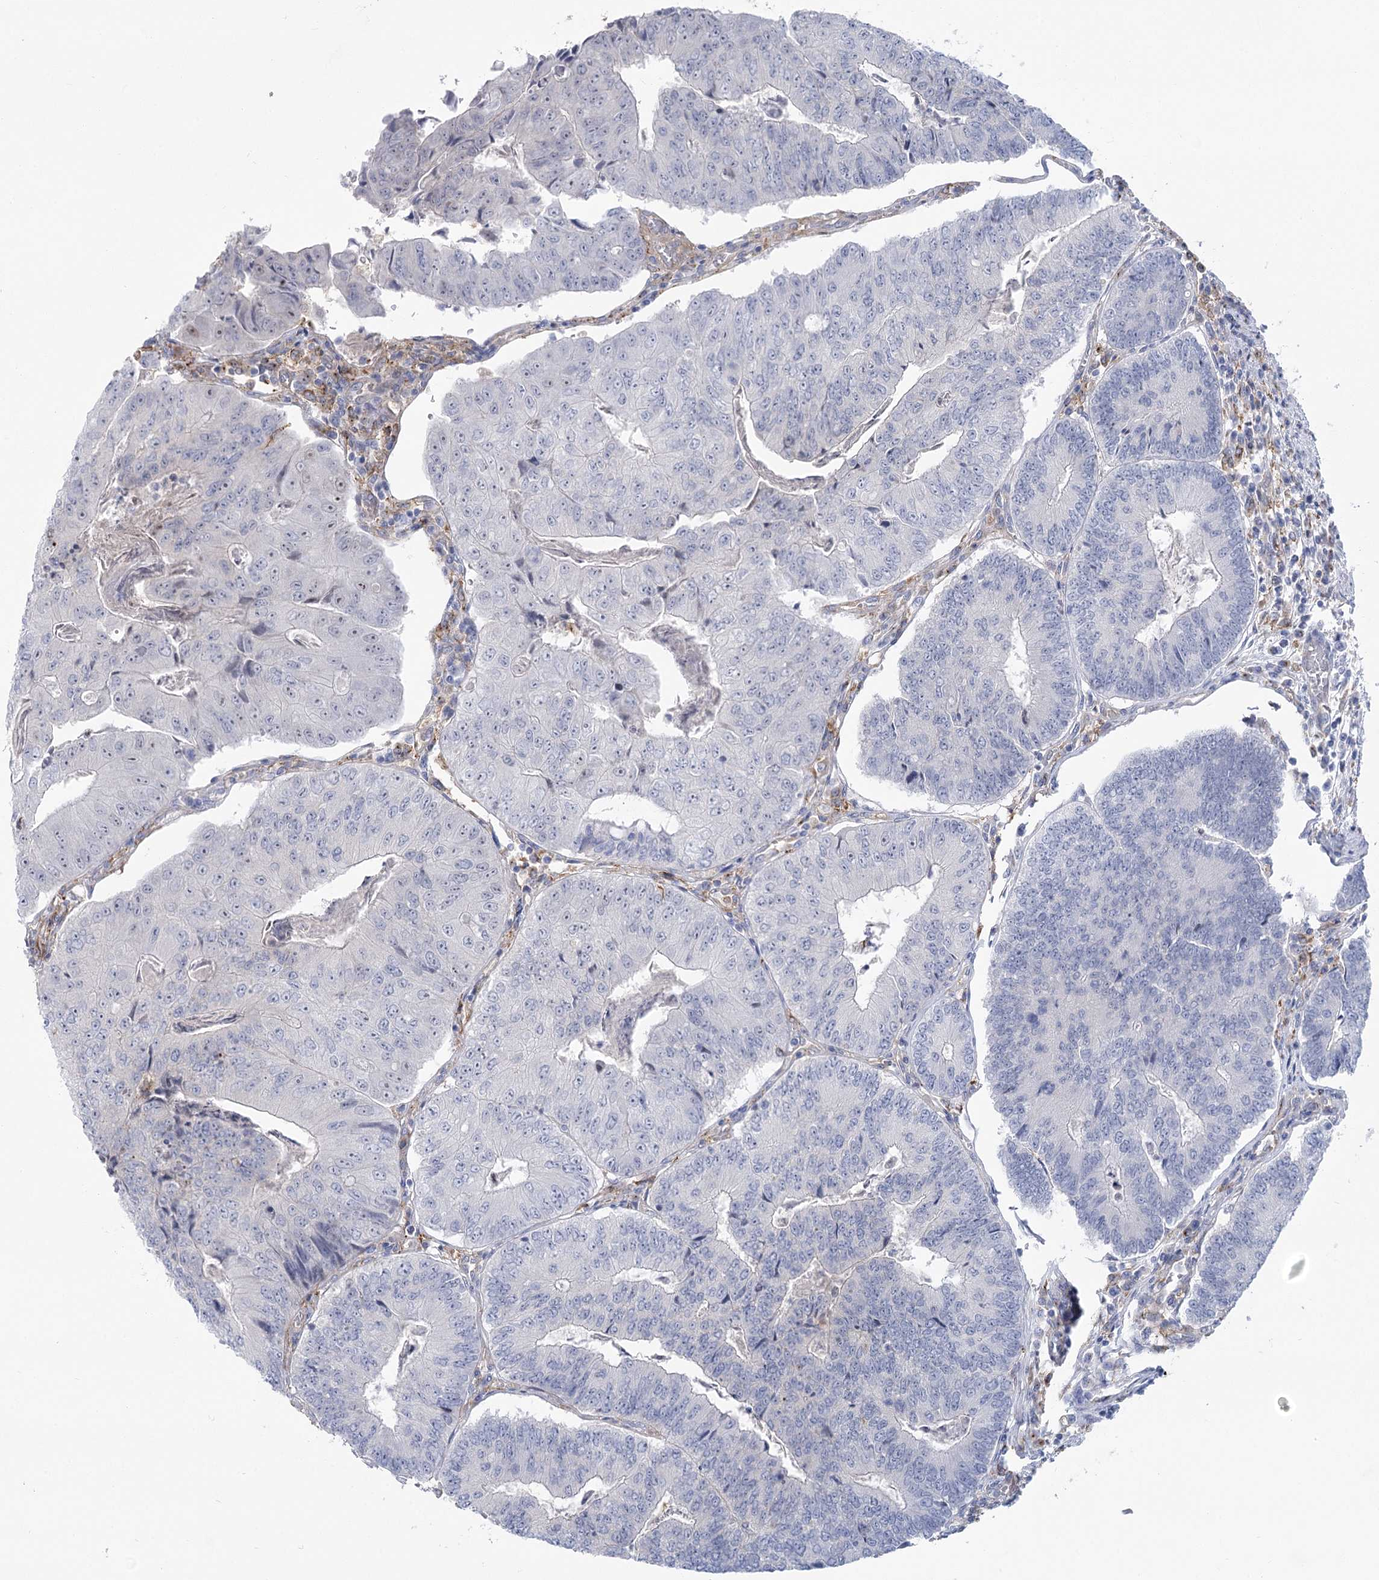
{"staining": {"intensity": "negative", "quantity": "none", "location": "none"}, "tissue": "colorectal cancer", "cell_type": "Tumor cells", "image_type": "cancer", "snomed": [{"axis": "morphology", "description": "Adenocarcinoma, NOS"}, {"axis": "topography", "description": "Colon"}], "caption": "Immunohistochemical staining of human colorectal adenocarcinoma exhibits no significant expression in tumor cells.", "gene": "CCDC88A", "patient": {"sex": "female", "age": 67}}